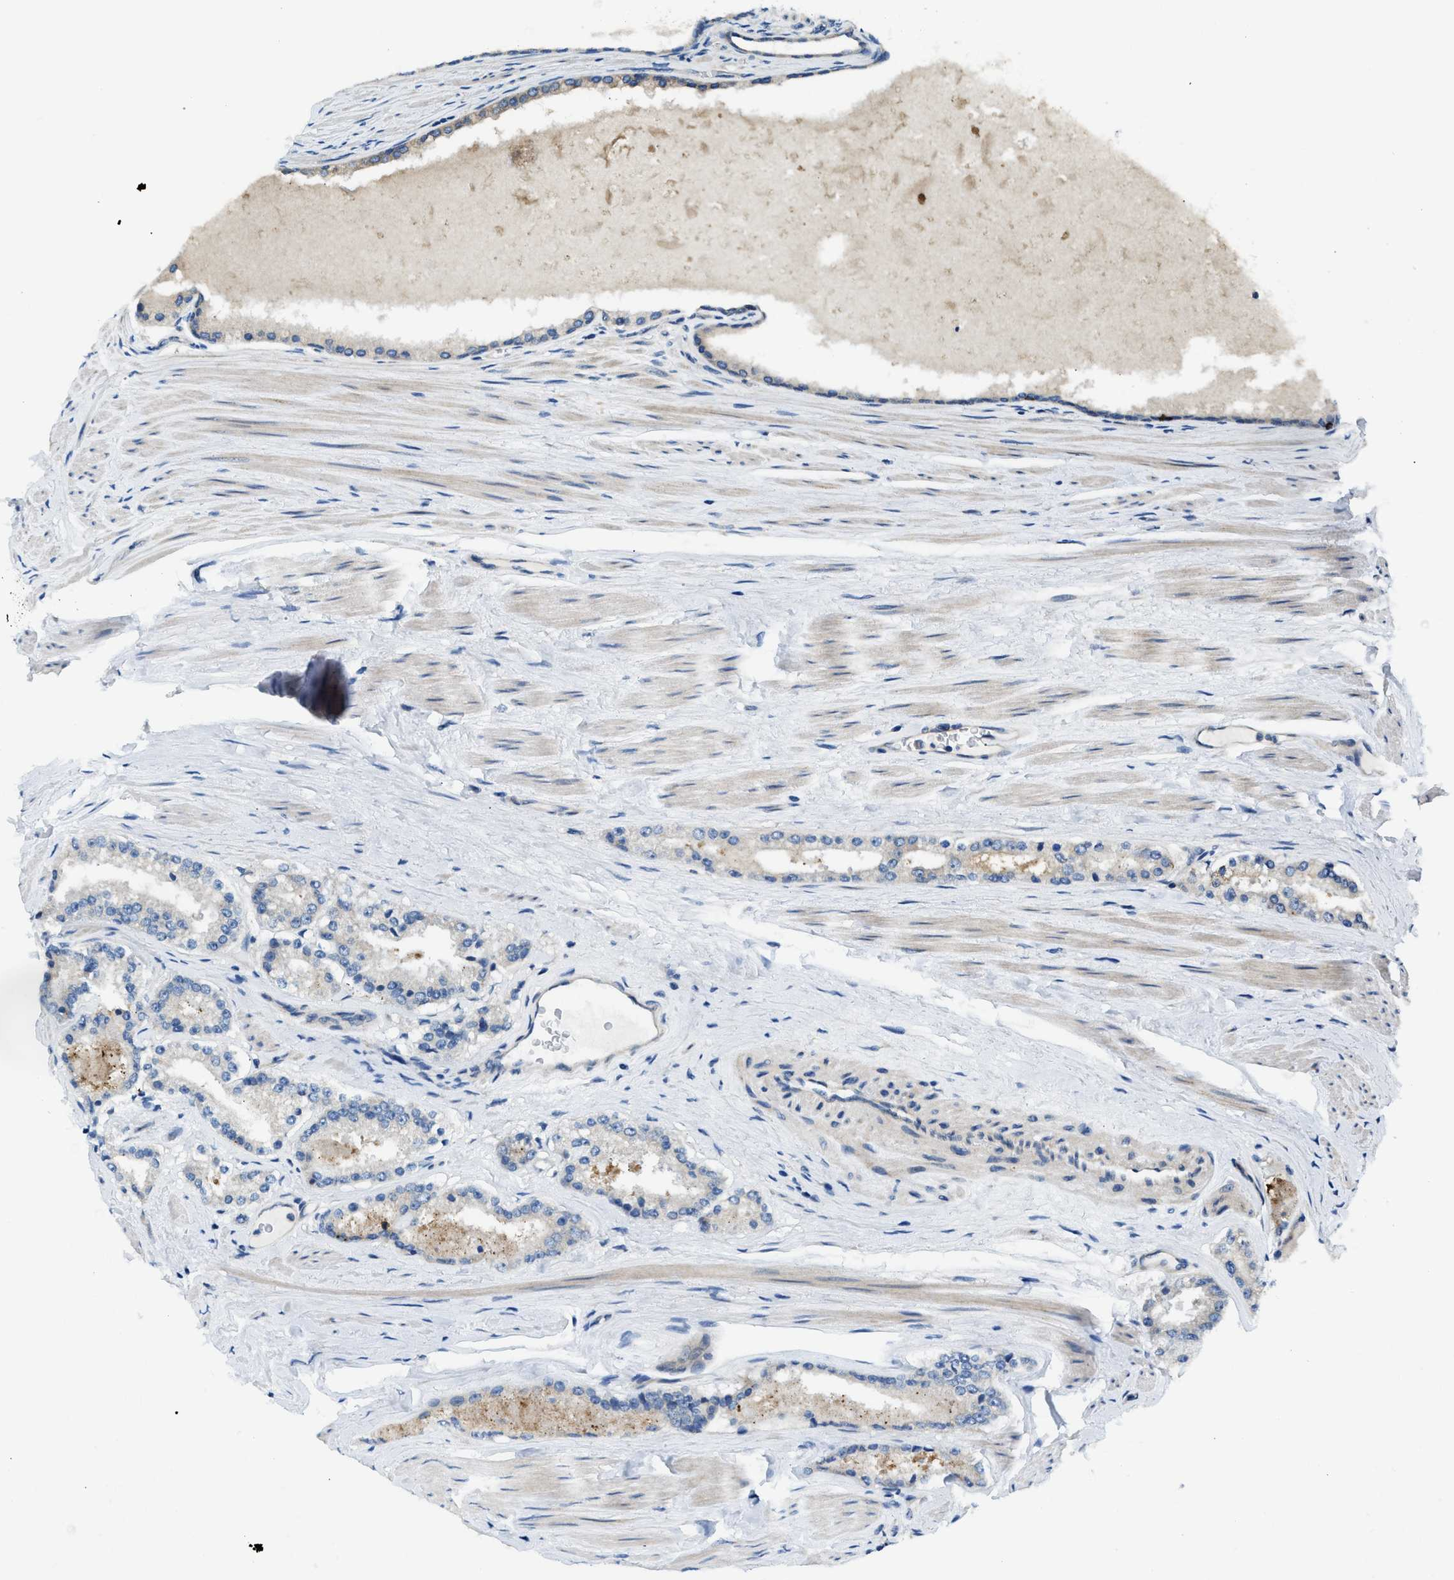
{"staining": {"intensity": "weak", "quantity": "<25%", "location": "cytoplasmic/membranous"}, "tissue": "prostate cancer", "cell_type": "Tumor cells", "image_type": "cancer", "snomed": [{"axis": "morphology", "description": "Adenocarcinoma, Low grade"}, {"axis": "topography", "description": "Prostate"}], "caption": "Low-grade adenocarcinoma (prostate) was stained to show a protein in brown. There is no significant positivity in tumor cells.", "gene": "IL3RA", "patient": {"sex": "male", "age": 70}}